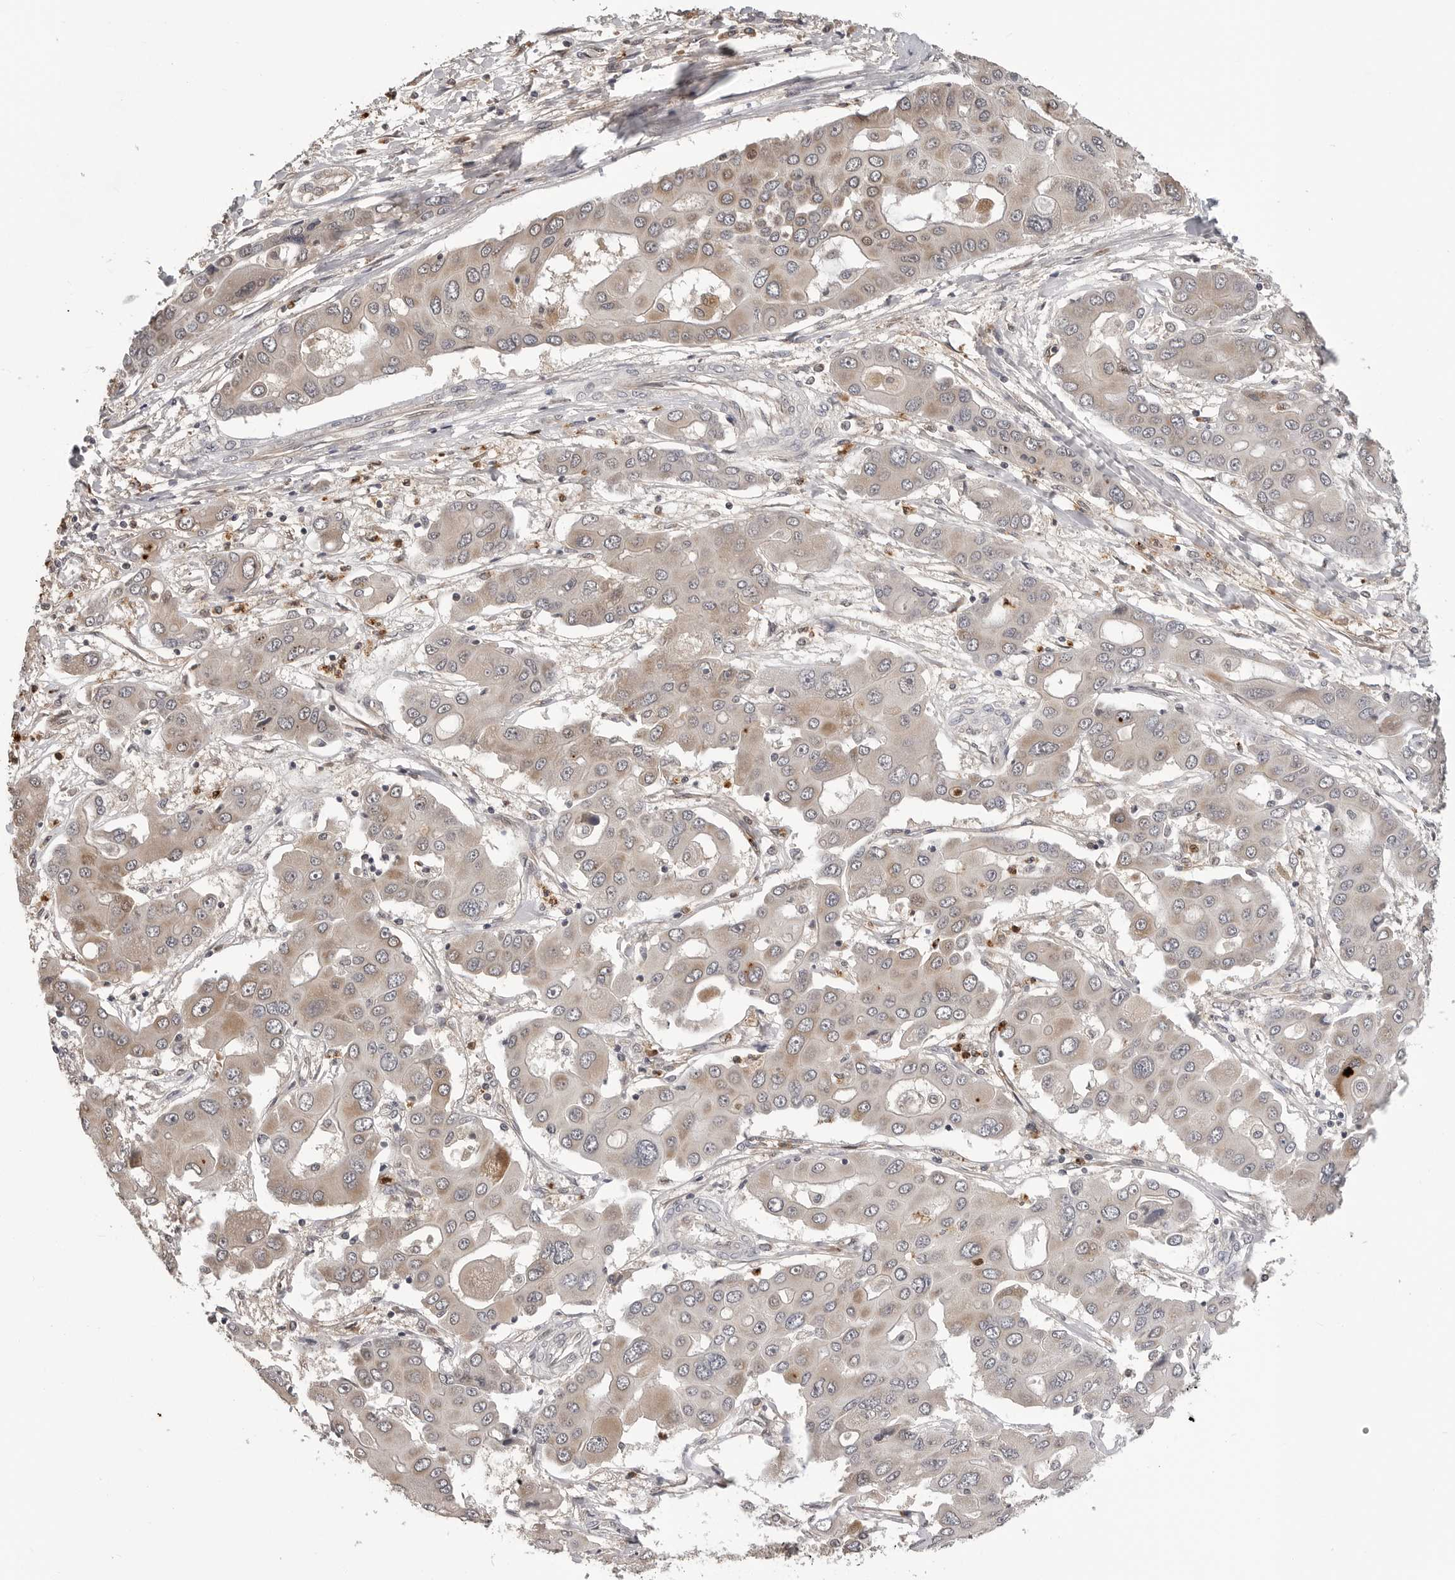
{"staining": {"intensity": "weak", "quantity": "25%-75%", "location": "cytoplasmic/membranous"}, "tissue": "liver cancer", "cell_type": "Tumor cells", "image_type": "cancer", "snomed": [{"axis": "morphology", "description": "Cholangiocarcinoma"}, {"axis": "topography", "description": "Liver"}], "caption": "Protein staining of liver cholangiocarcinoma tissue shows weak cytoplasmic/membranous staining in approximately 25%-75% of tumor cells.", "gene": "TRMT13", "patient": {"sex": "male", "age": 67}}